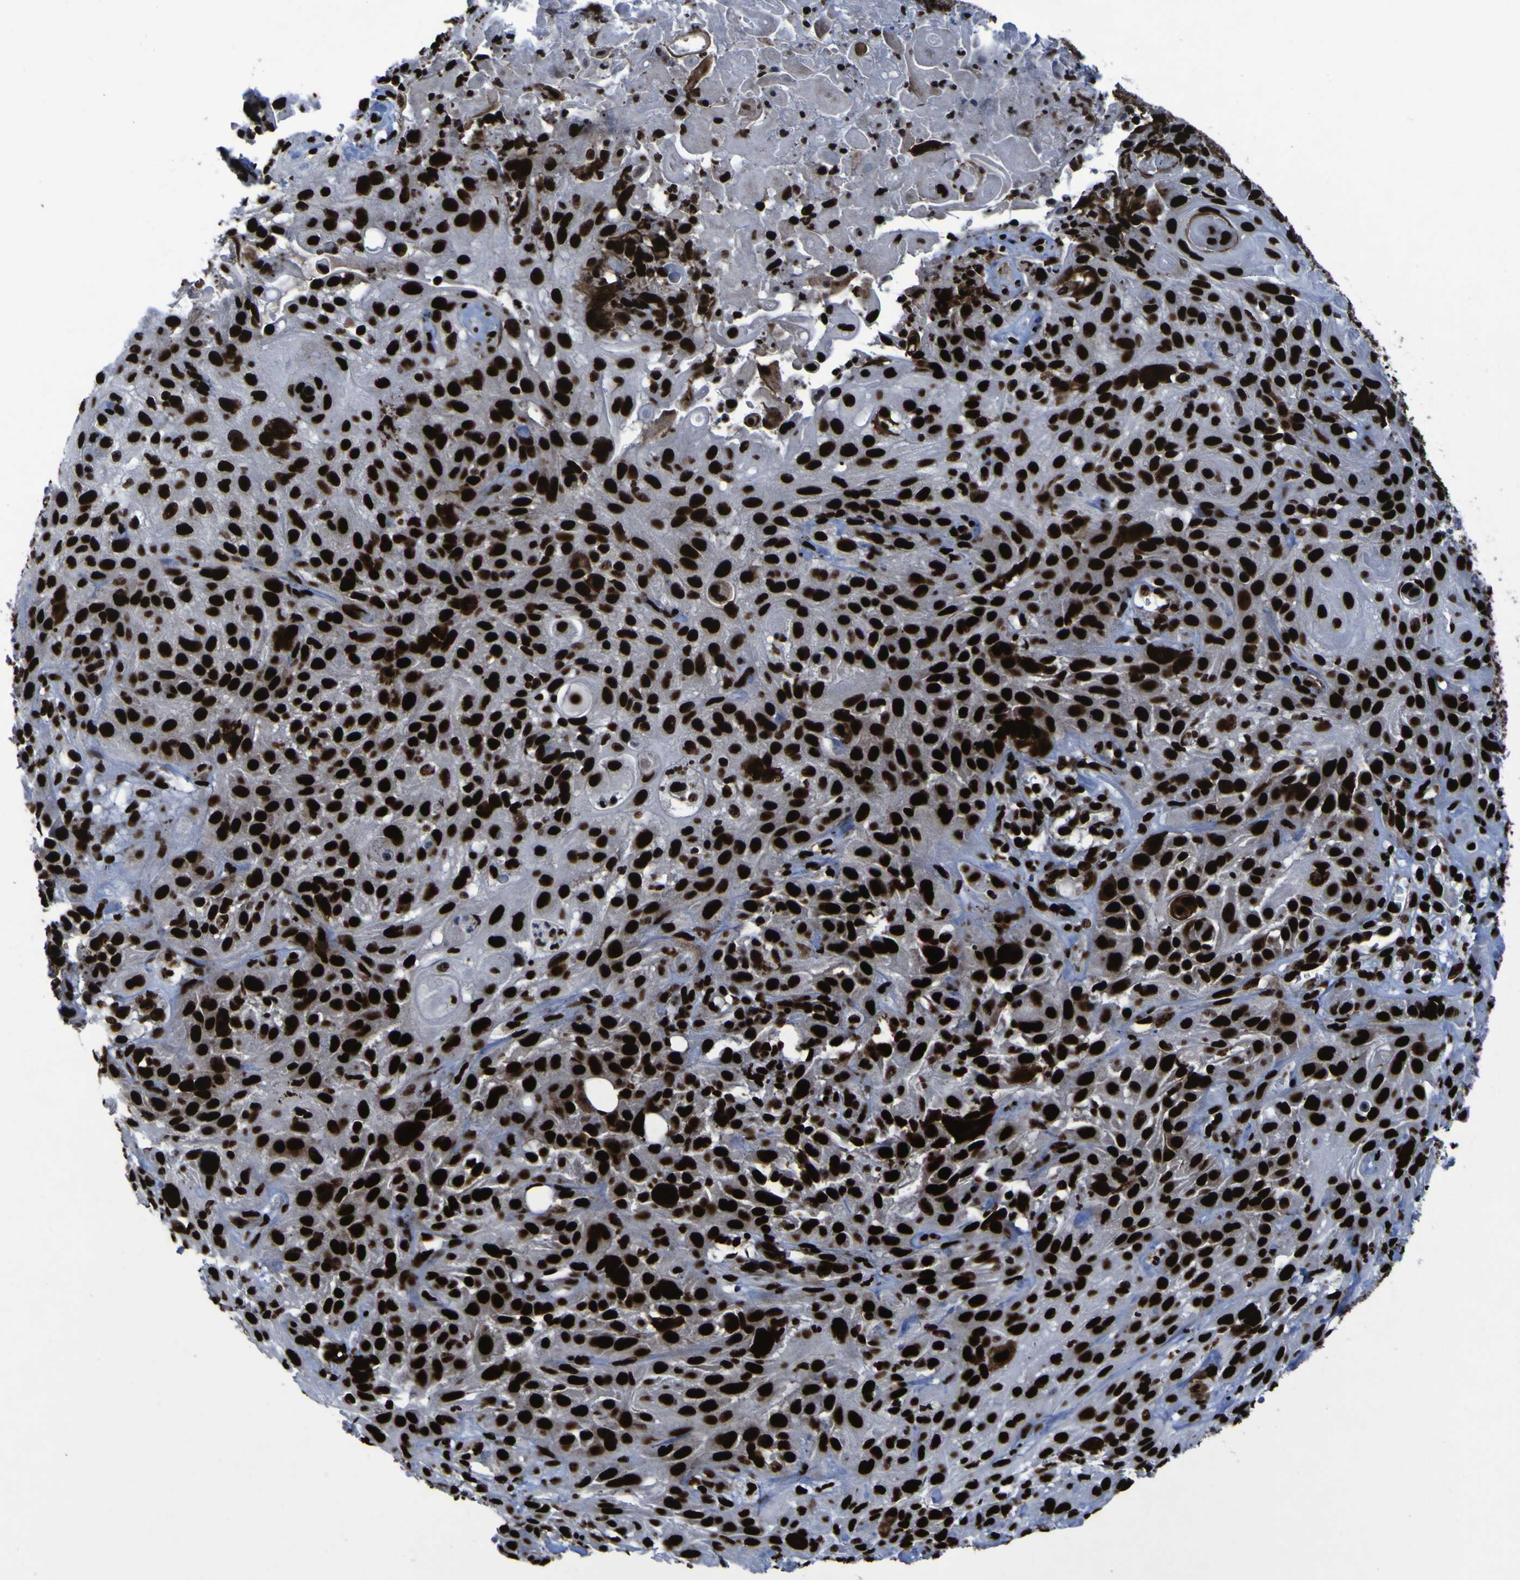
{"staining": {"intensity": "strong", "quantity": ">75%", "location": "nuclear"}, "tissue": "skin cancer", "cell_type": "Tumor cells", "image_type": "cancer", "snomed": [{"axis": "morphology", "description": "Squamous cell carcinoma, NOS"}, {"axis": "topography", "description": "Skin"}], "caption": "Skin cancer stained for a protein reveals strong nuclear positivity in tumor cells.", "gene": "NPM1", "patient": {"sex": "male", "age": 75}}